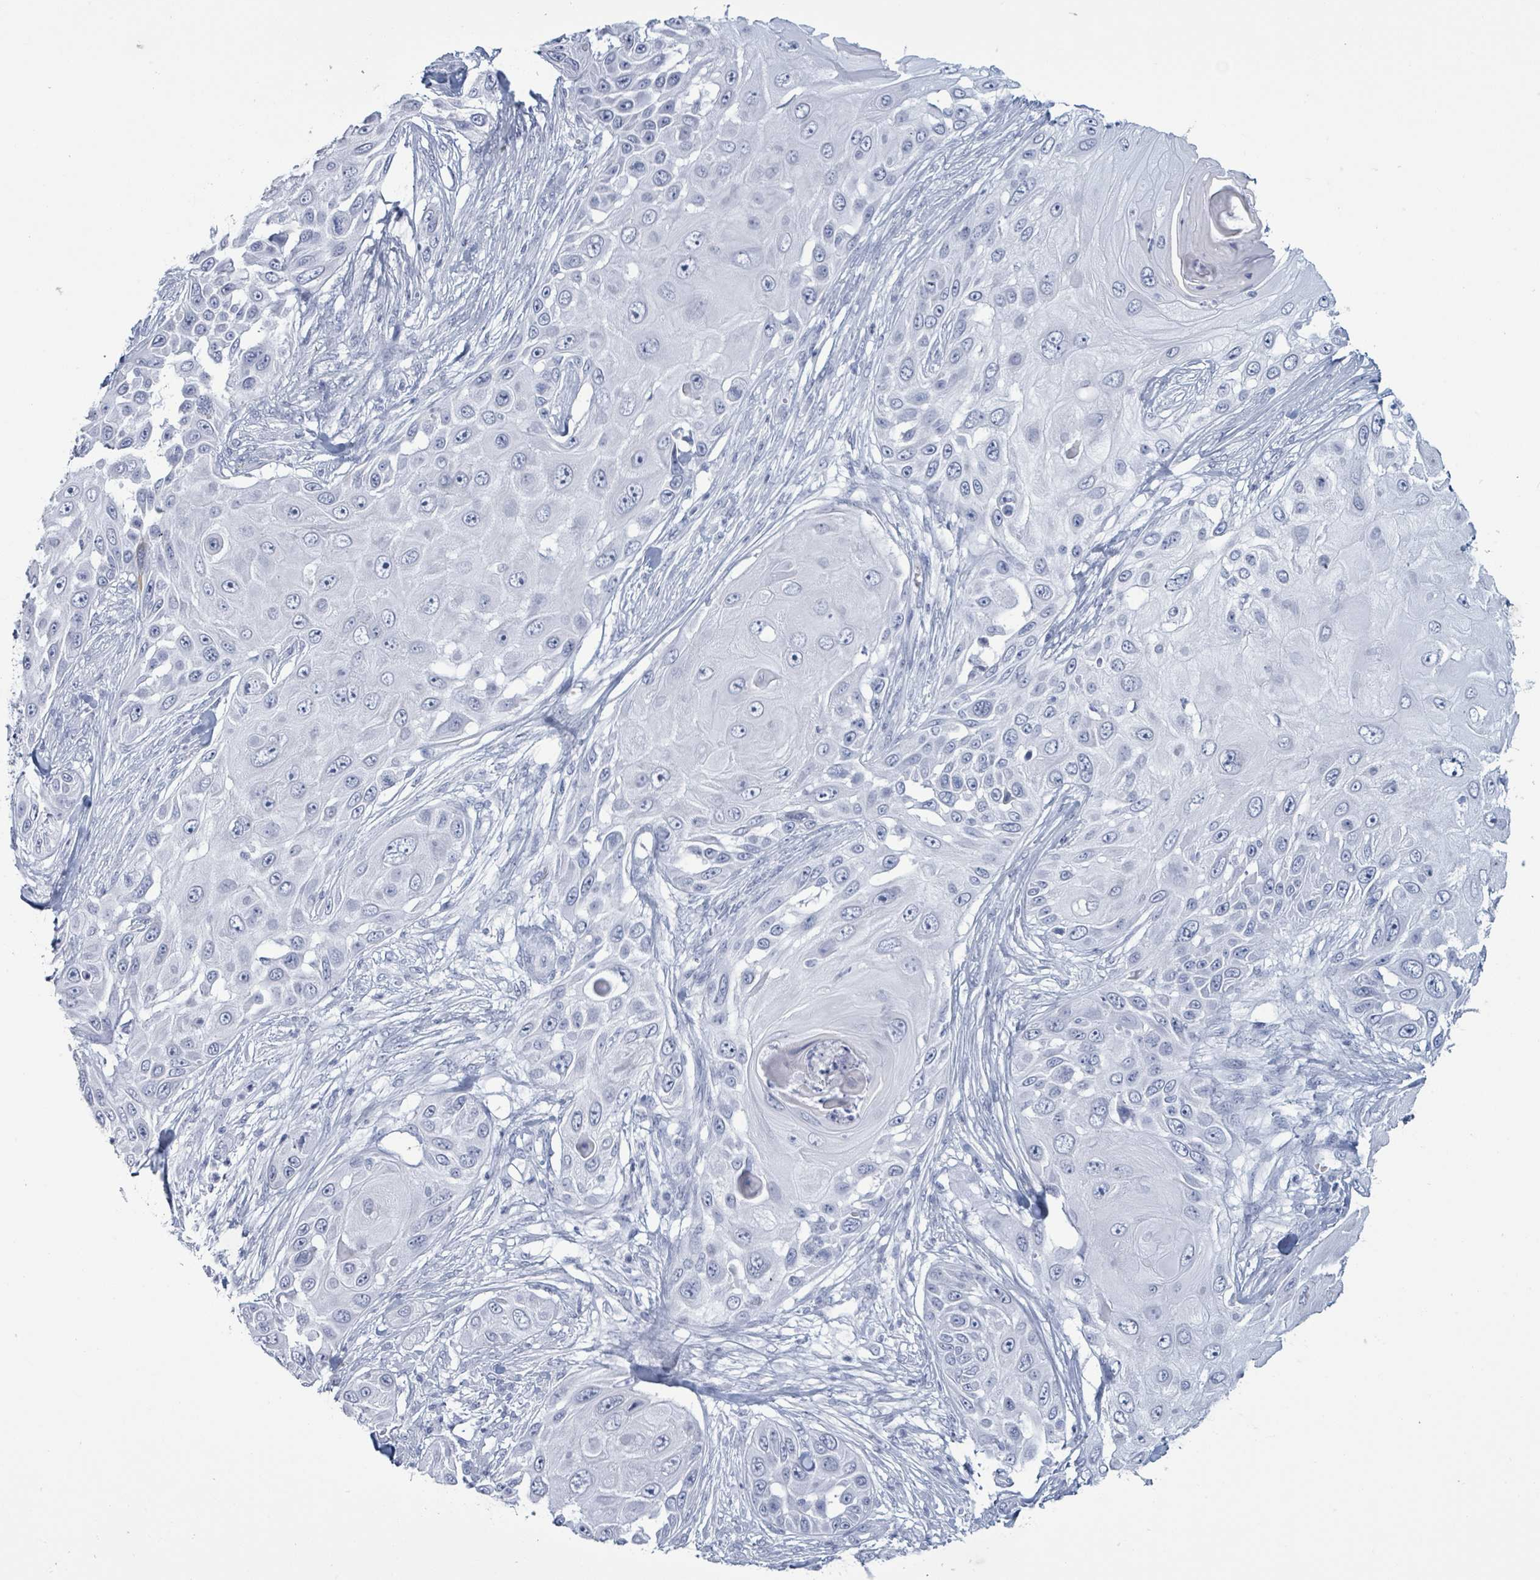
{"staining": {"intensity": "negative", "quantity": "none", "location": "none"}, "tissue": "skin cancer", "cell_type": "Tumor cells", "image_type": "cancer", "snomed": [{"axis": "morphology", "description": "Squamous cell carcinoma, NOS"}, {"axis": "topography", "description": "Skin"}], "caption": "This is an IHC photomicrograph of human skin cancer (squamous cell carcinoma). There is no expression in tumor cells.", "gene": "KRT8", "patient": {"sex": "female", "age": 44}}